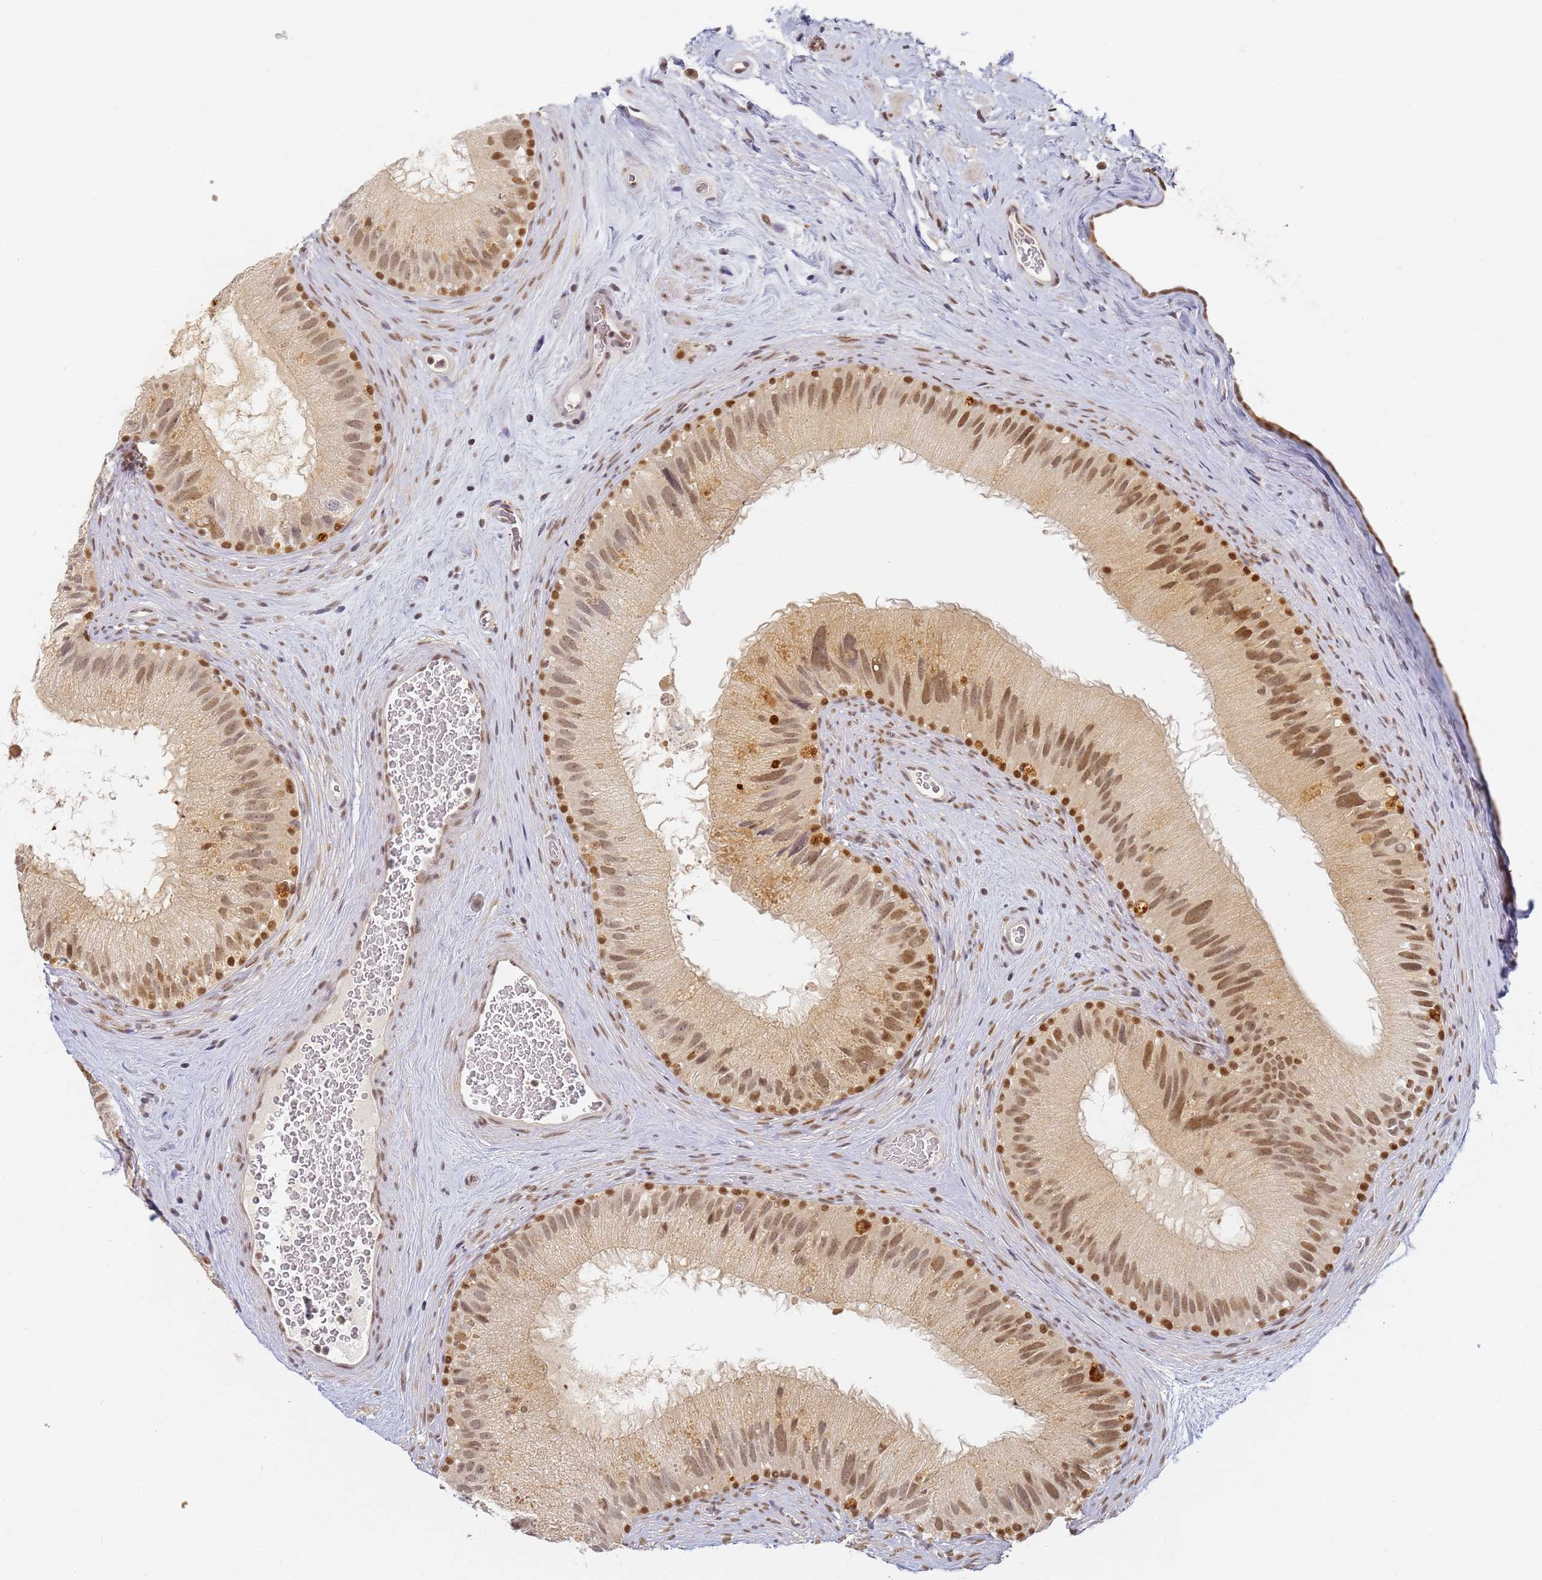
{"staining": {"intensity": "moderate", "quantity": ">75%", "location": "nuclear"}, "tissue": "epididymis", "cell_type": "Glandular cells", "image_type": "normal", "snomed": [{"axis": "morphology", "description": "Normal tissue, NOS"}, {"axis": "topography", "description": "Epididymis"}], "caption": "IHC of benign human epididymis shows medium levels of moderate nuclear staining in about >75% of glandular cells.", "gene": "HMCES", "patient": {"sex": "male", "age": 50}}